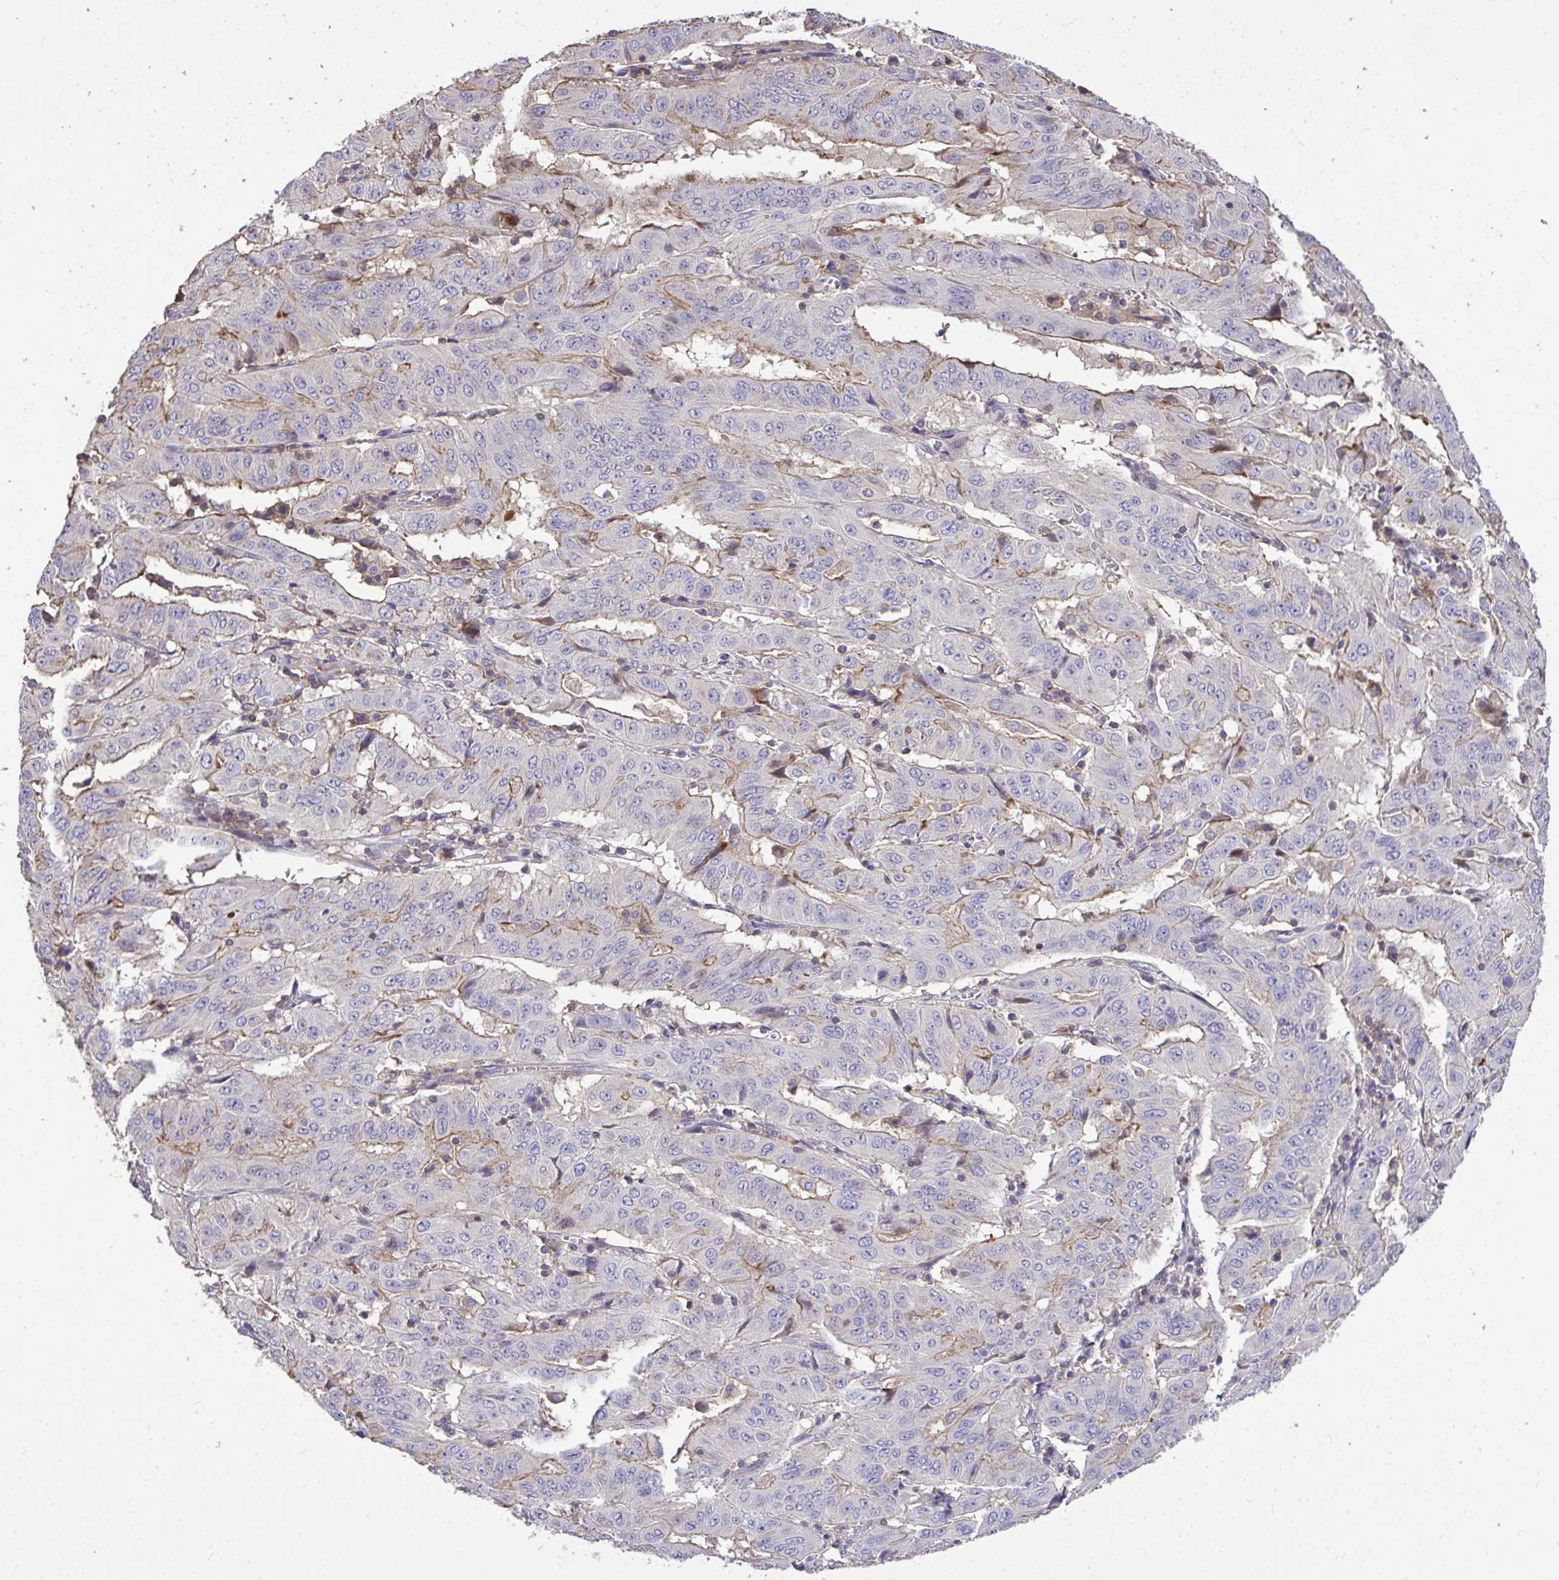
{"staining": {"intensity": "moderate", "quantity": "<25%", "location": "cytoplasmic/membranous"}, "tissue": "pancreatic cancer", "cell_type": "Tumor cells", "image_type": "cancer", "snomed": [{"axis": "morphology", "description": "Adenocarcinoma, NOS"}, {"axis": "topography", "description": "Pancreas"}], "caption": "Protein expression analysis of adenocarcinoma (pancreatic) exhibits moderate cytoplasmic/membranous staining in approximately <25% of tumor cells.", "gene": "IGFL2", "patient": {"sex": "male", "age": 63}}